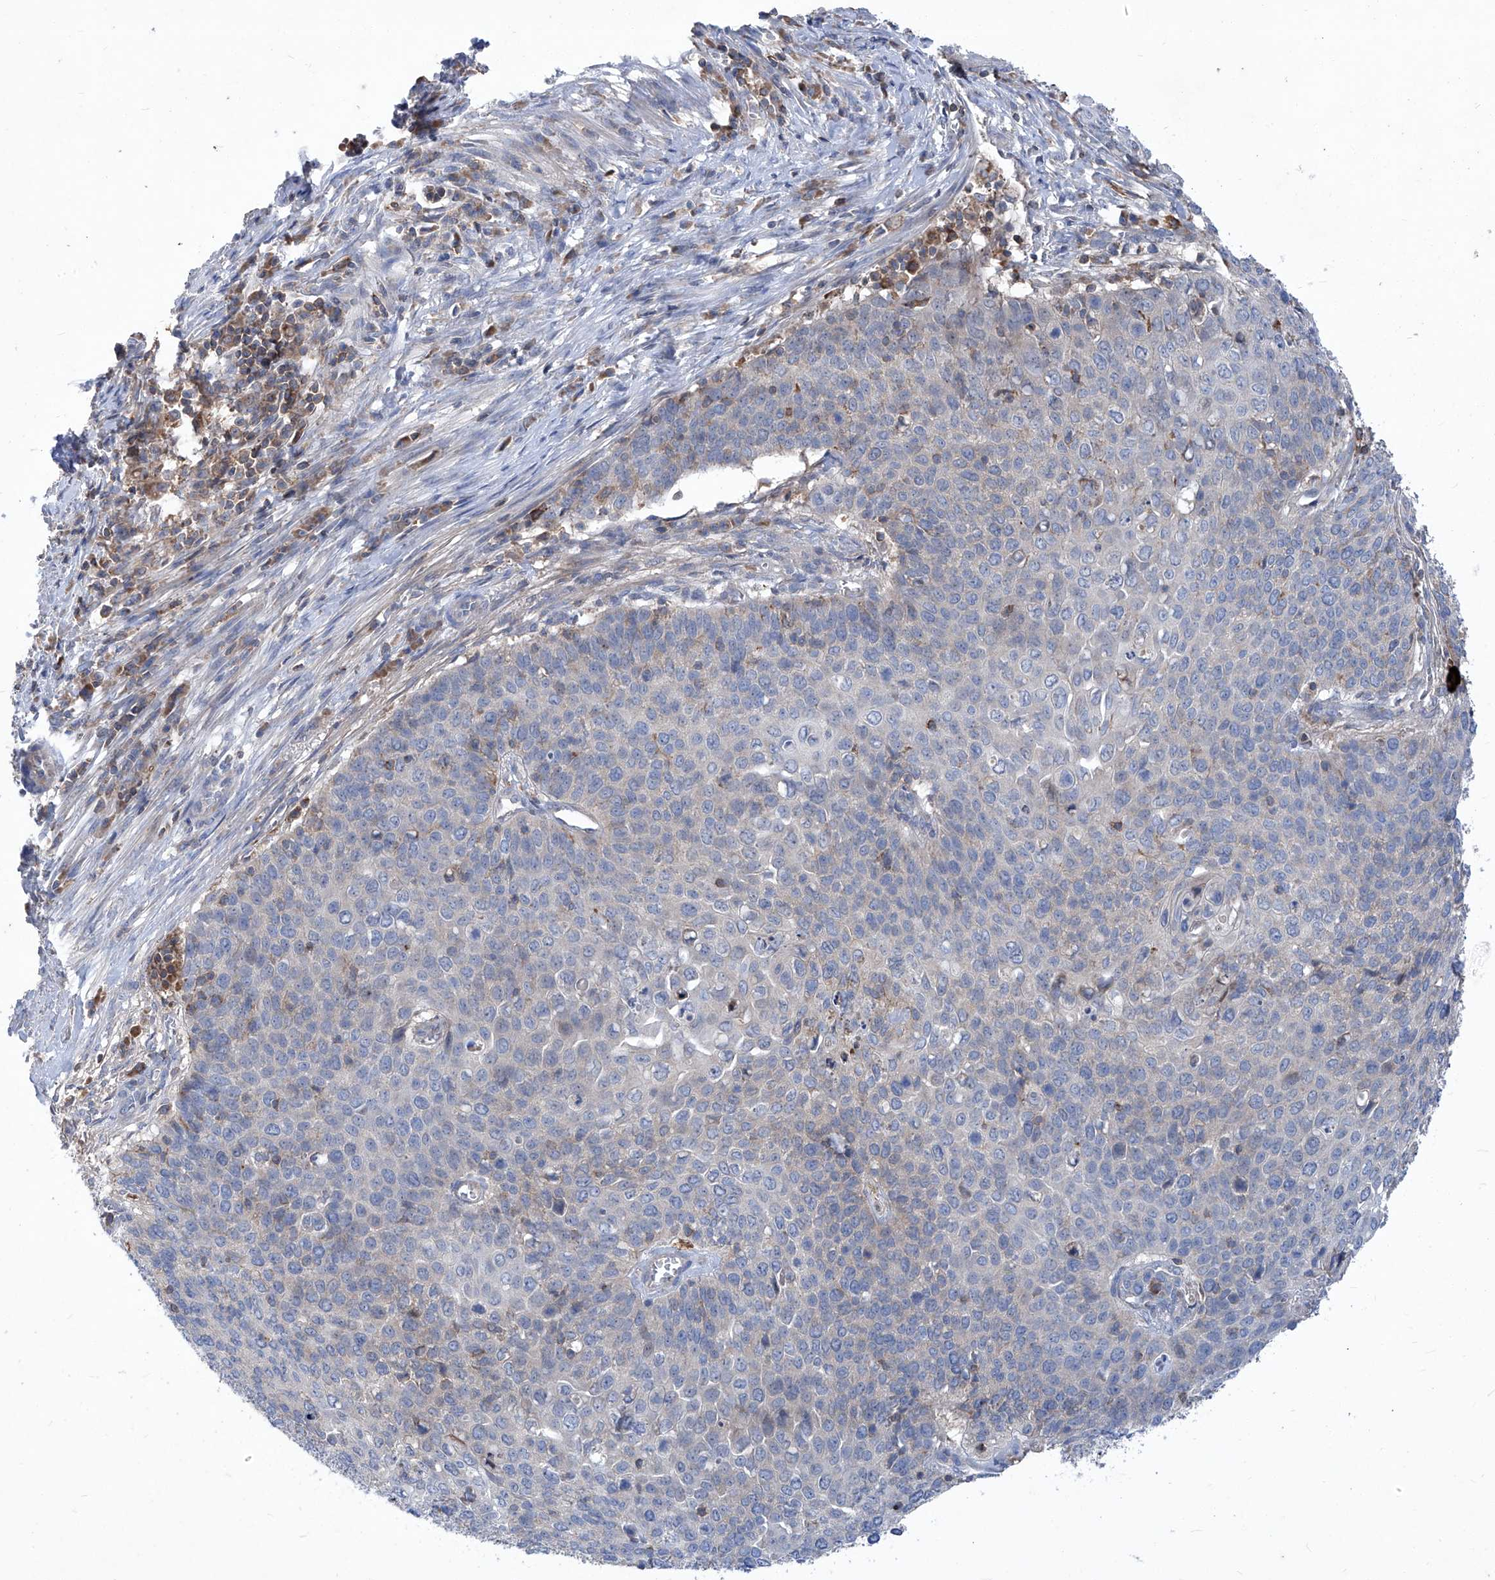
{"staining": {"intensity": "negative", "quantity": "none", "location": "none"}, "tissue": "cervical cancer", "cell_type": "Tumor cells", "image_type": "cancer", "snomed": [{"axis": "morphology", "description": "Squamous cell carcinoma, NOS"}, {"axis": "topography", "description": "Cervix"}], "caption": "Immunohistochemistry micrograph of neoplastic tissue: human cervical cancer (squamous cell carcinoma) stained with DAB (3,3'-diaminobenzidine) exhibits no significant protein positivity in tumor cells. (Immunohistochemistry, brightfield microscopy, high magnification).", "gene": "EPHA8", "patient": {"sex": "female", "age": 39}}